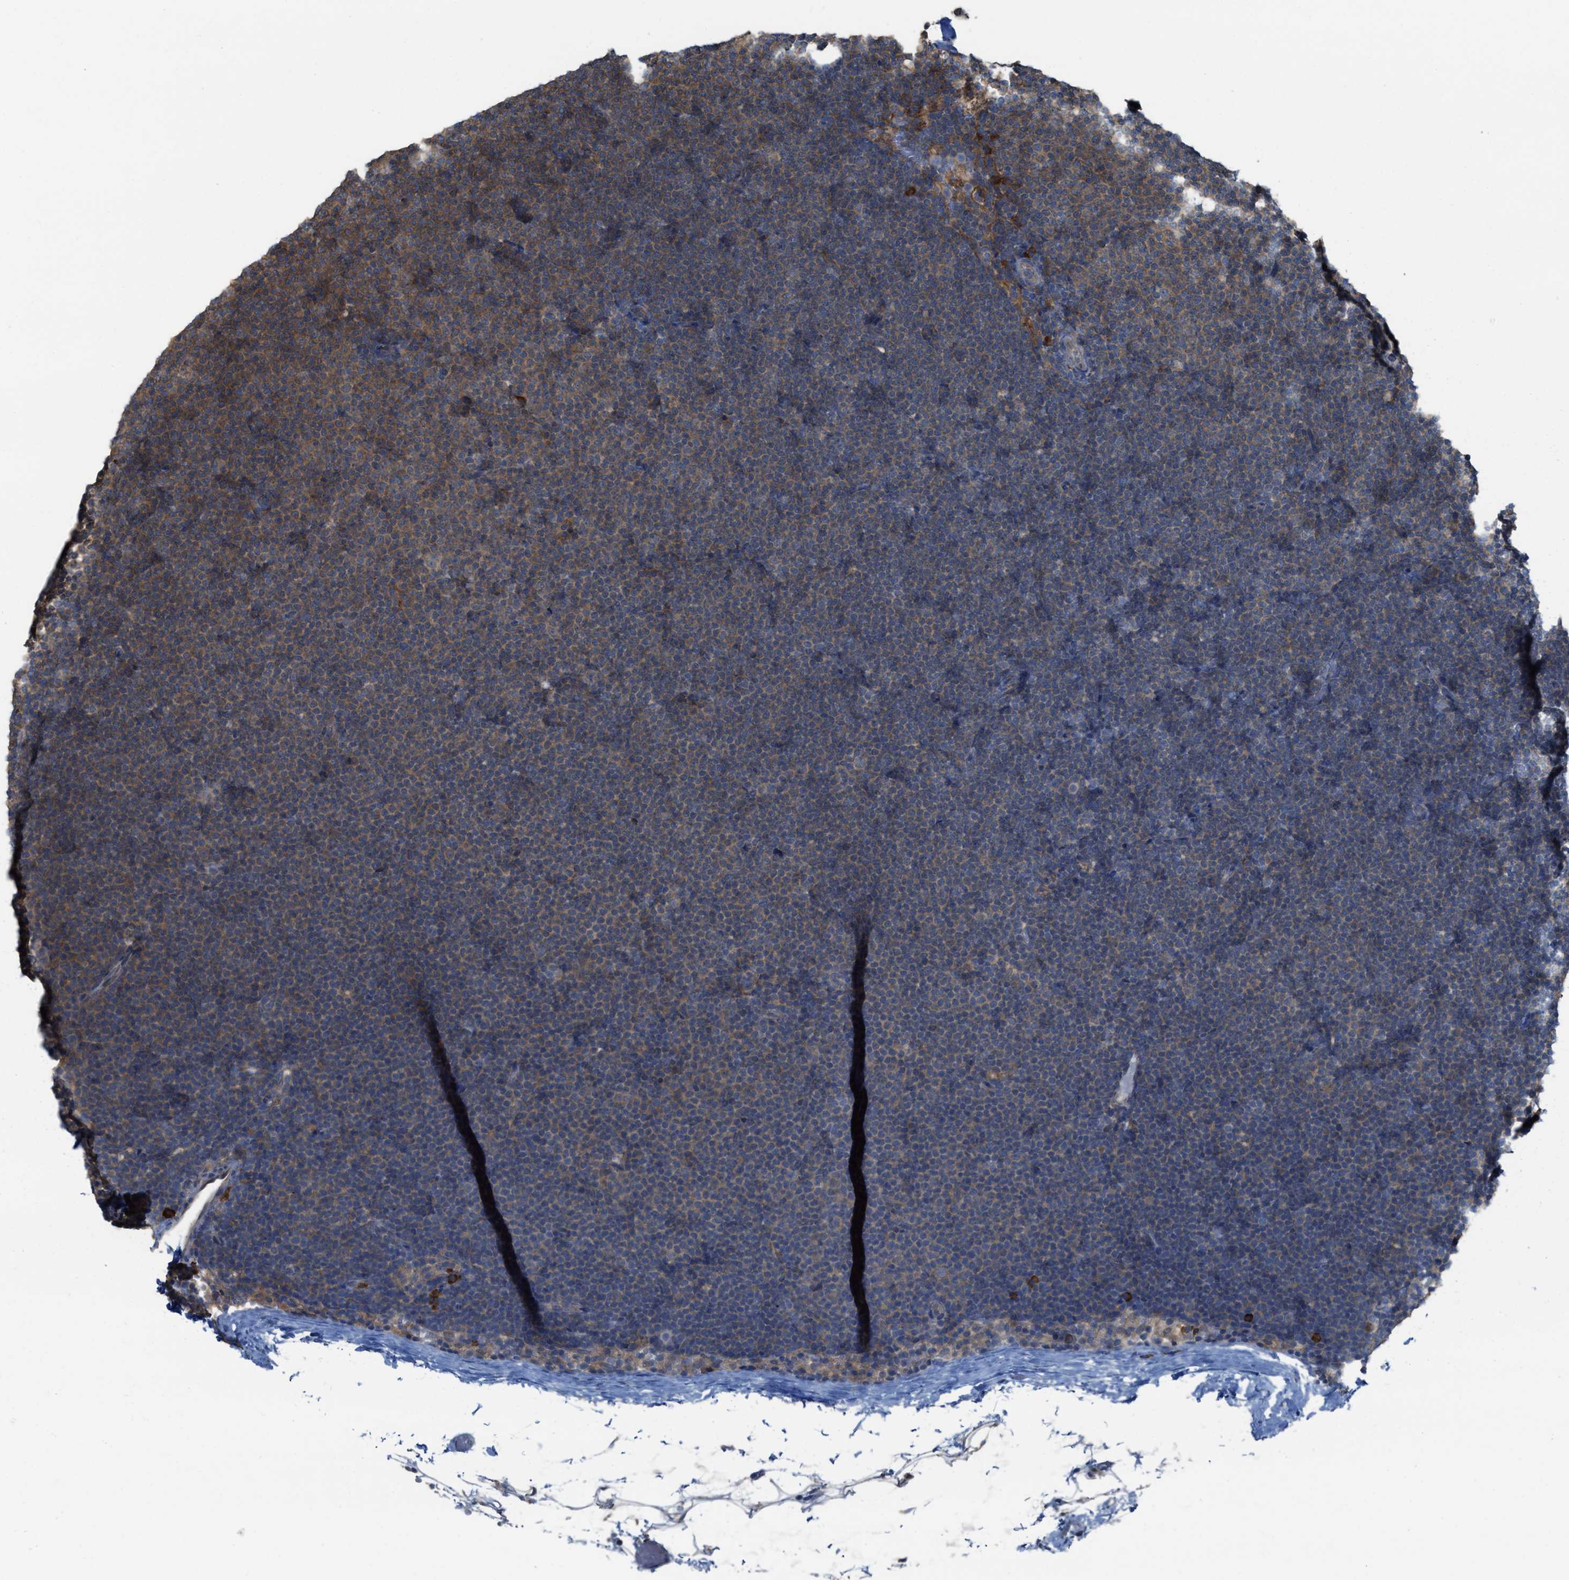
{"staining": {"intensity": "weak", "quantity": ">75%", "location": "cytoplasmic/membranous"}, "tissue": "lymphoma", "cell_type": "Tumor cells", "image_type": "cancer", "snomed": [{"axis": "morphology", "description": "Malignant lymphoma, non-Hodgkin's type, Low grade"}, {"axis": "topography", "description": "Lymph node"}], "caption": "Immunohistochemical staining of lymphoma shows low levels of weak cytoplasmic/membranous protein staining in approximately >75% of tumor cells.", "gene": "PLAA", "patient": {"sex": "female", "age": 53}}